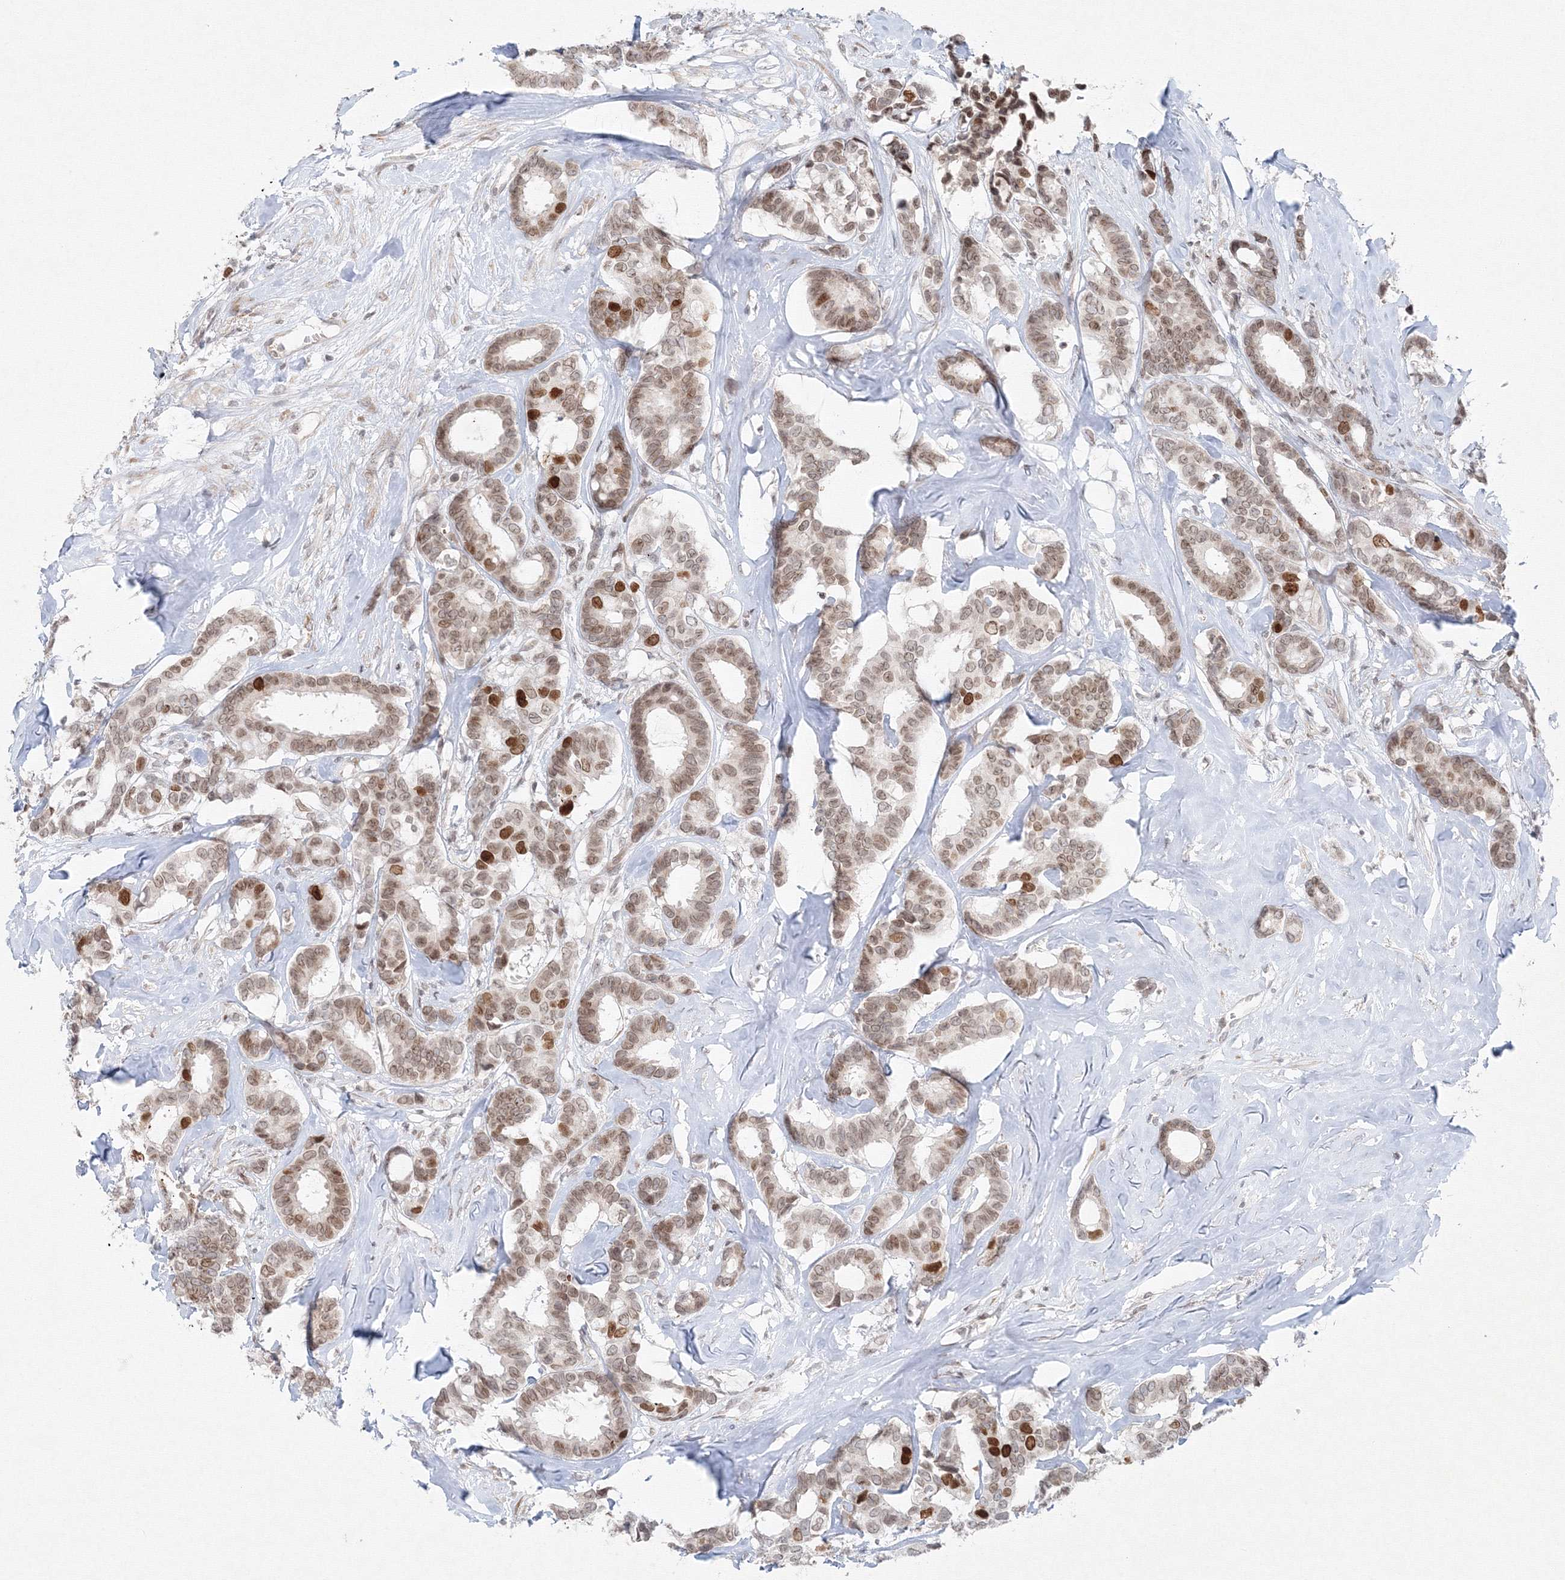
{"staining": {"intensity": "weak", "quantity": ">75%", "location": "nuclear"}, "tissue": "breast cancer", "cell_type": "Tumor cells", "image_type": "cancer", "snomed": [{"axis": "morphology", "description": "Duct carcinoma"}, {"axis": "topography", "description": "Breast"}], "caption": "Weak nuclear positivity for a protein is present in about >75% of tumor cells of breast cancer using immunohistochemistry.", "gene": "KIF4A", "patient": {"sex": "female", "age": 87}}